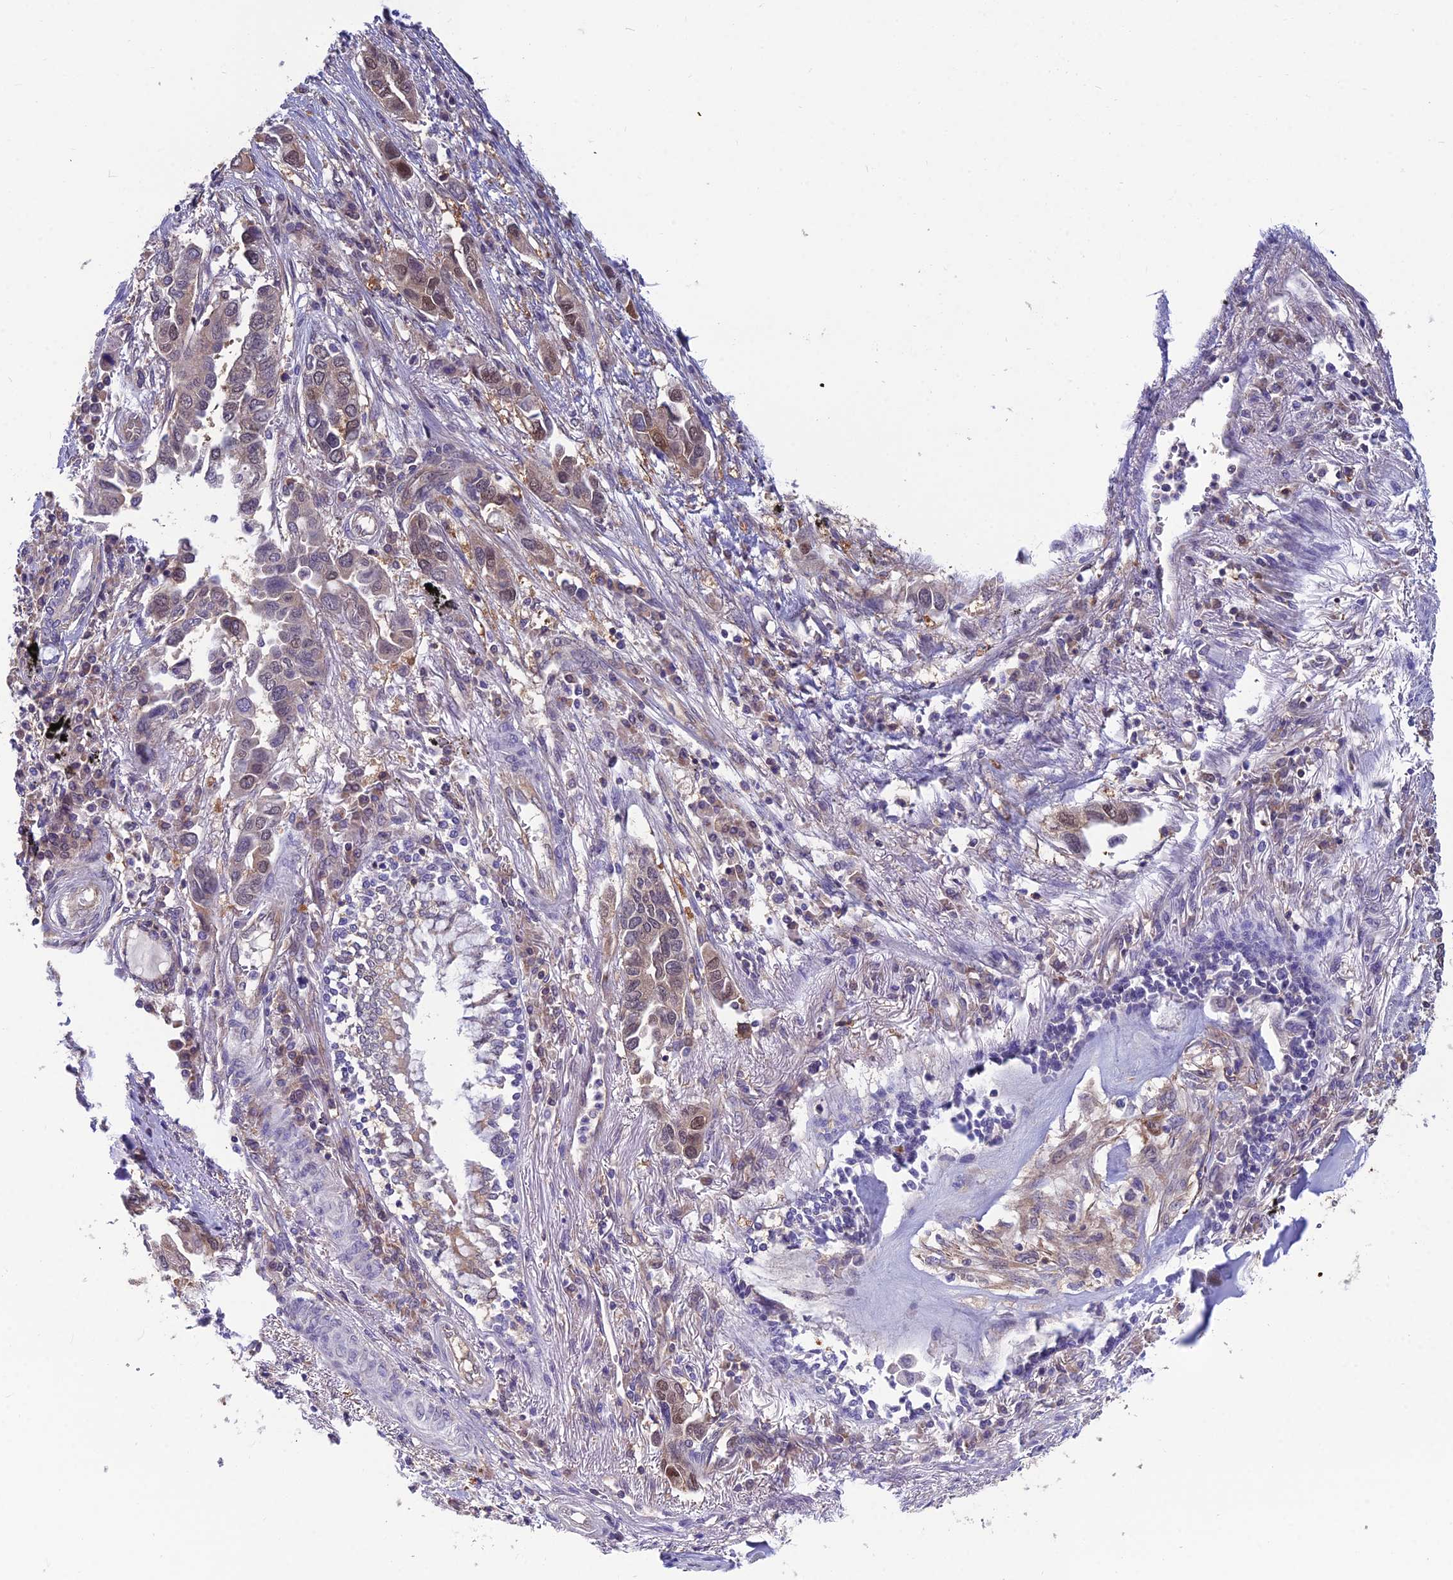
{"staining": {"intensity": "moderate", "quantity": "<25%", "location": "nuclear"}, "tissue": "lung cancer", "cell_type": "Tumor cells", "image_type": "cancer", "snomed": [{"axis": "morphology", "description": "Adenocarcinoma, NOS"}, {"axis": "topography", "description": "Lung"}], "caption": "Lung cancer stained with immunohistochemistry demonstrates moderate nuclear positivity in approximately <25% of tumor cells.", "gene": "MVD", "patient": {"sex": "female", "age": 76}}